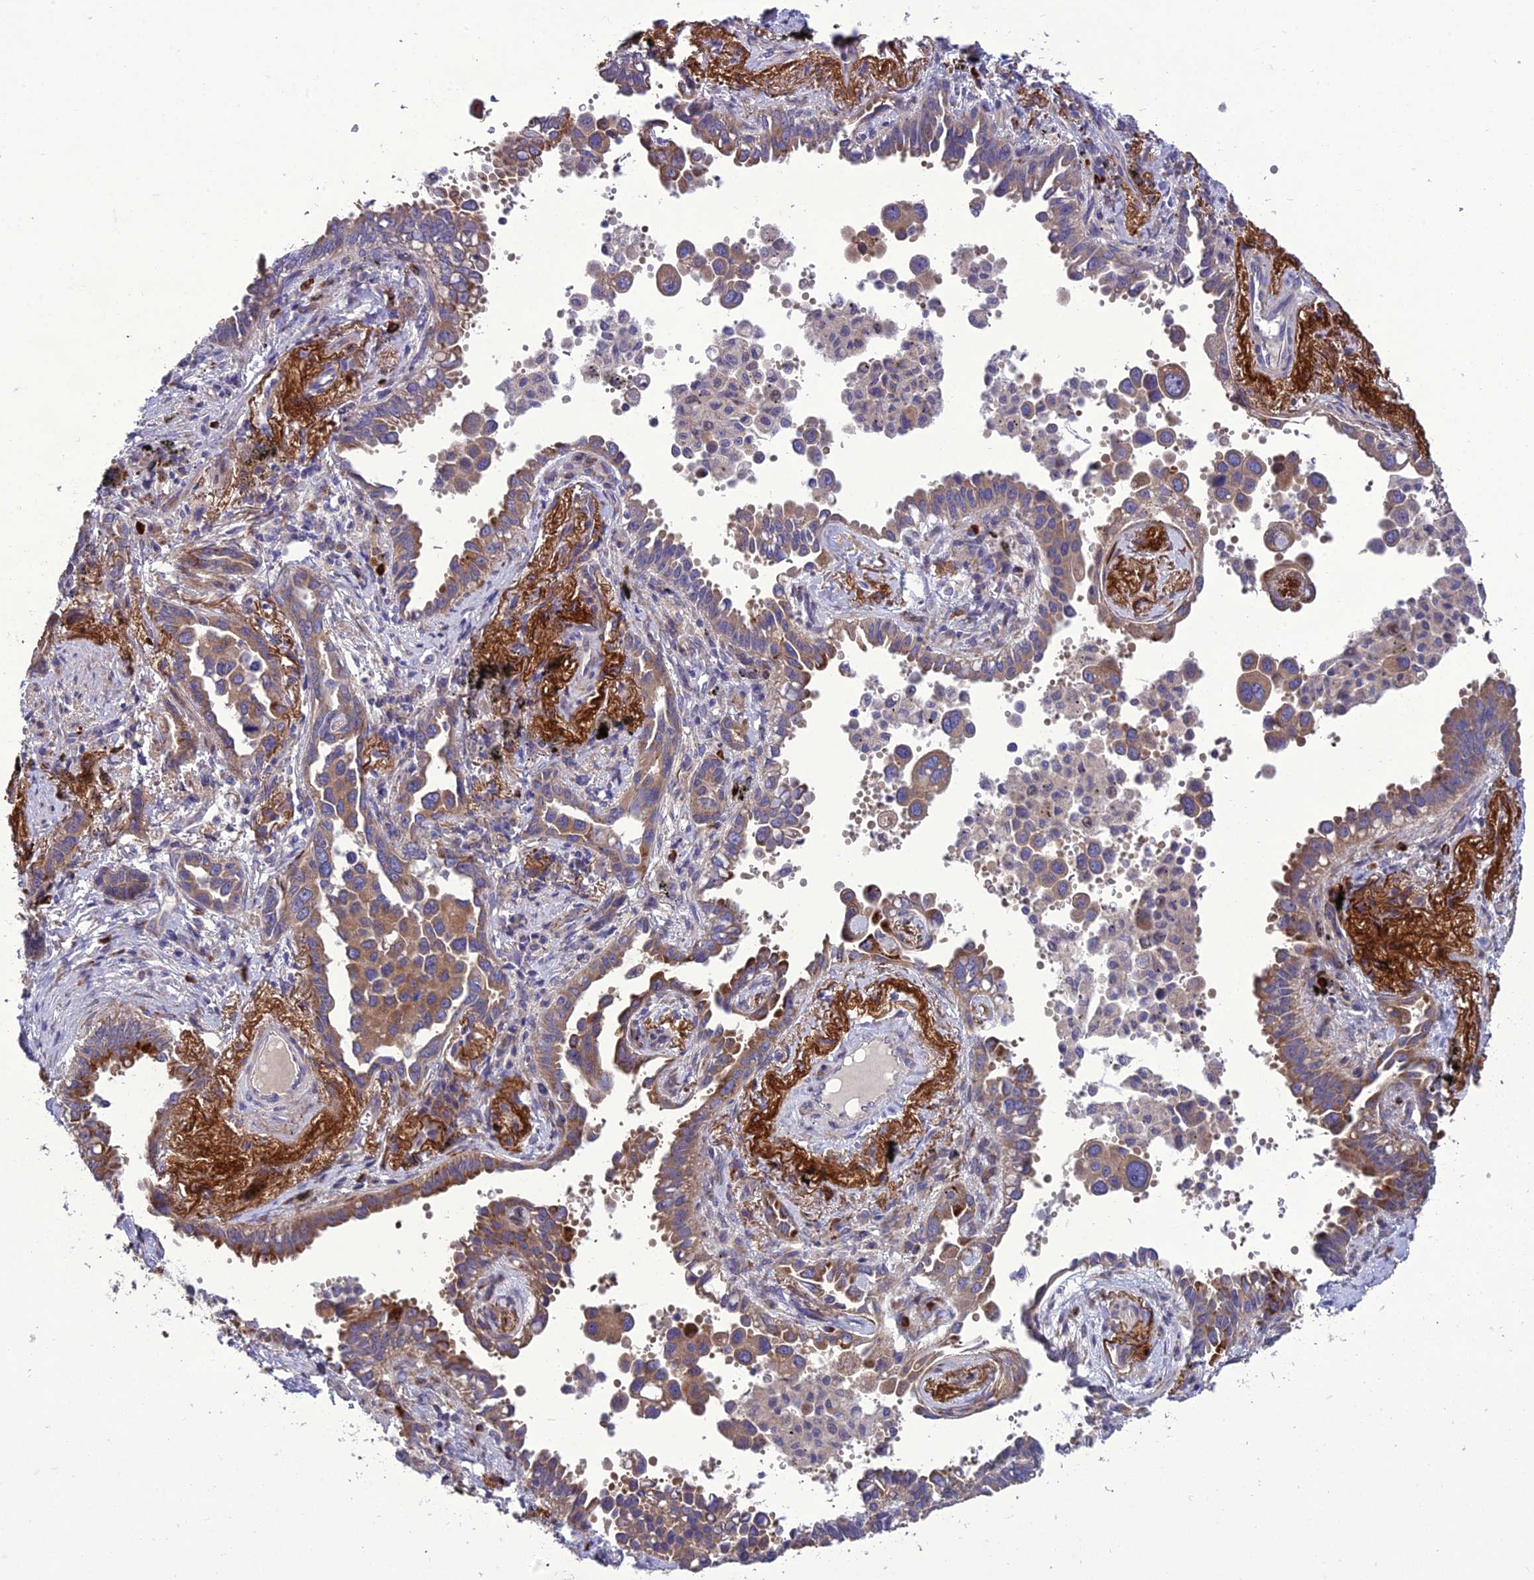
{"staining": {"intensity": "moderate", "quantity": ">75%", "location": "cytoplasmic/membranous"}, "tissue": "lung cancer", "cell_type": "Tumor cells", "image_type": "cancer", "snomed": [{"axis": "morphology", "description": "Adenocarcinoma, NOS"}, {"axis": "topography", "description": "Lung"}], "caption": "A brown stain highlights moderate cytoplasmic/membranous expression of a protein in lung adenocarcinoma tumor cells.", "gene": "ADIPOR2", "patient": {"sex": "male", "age": 67}}